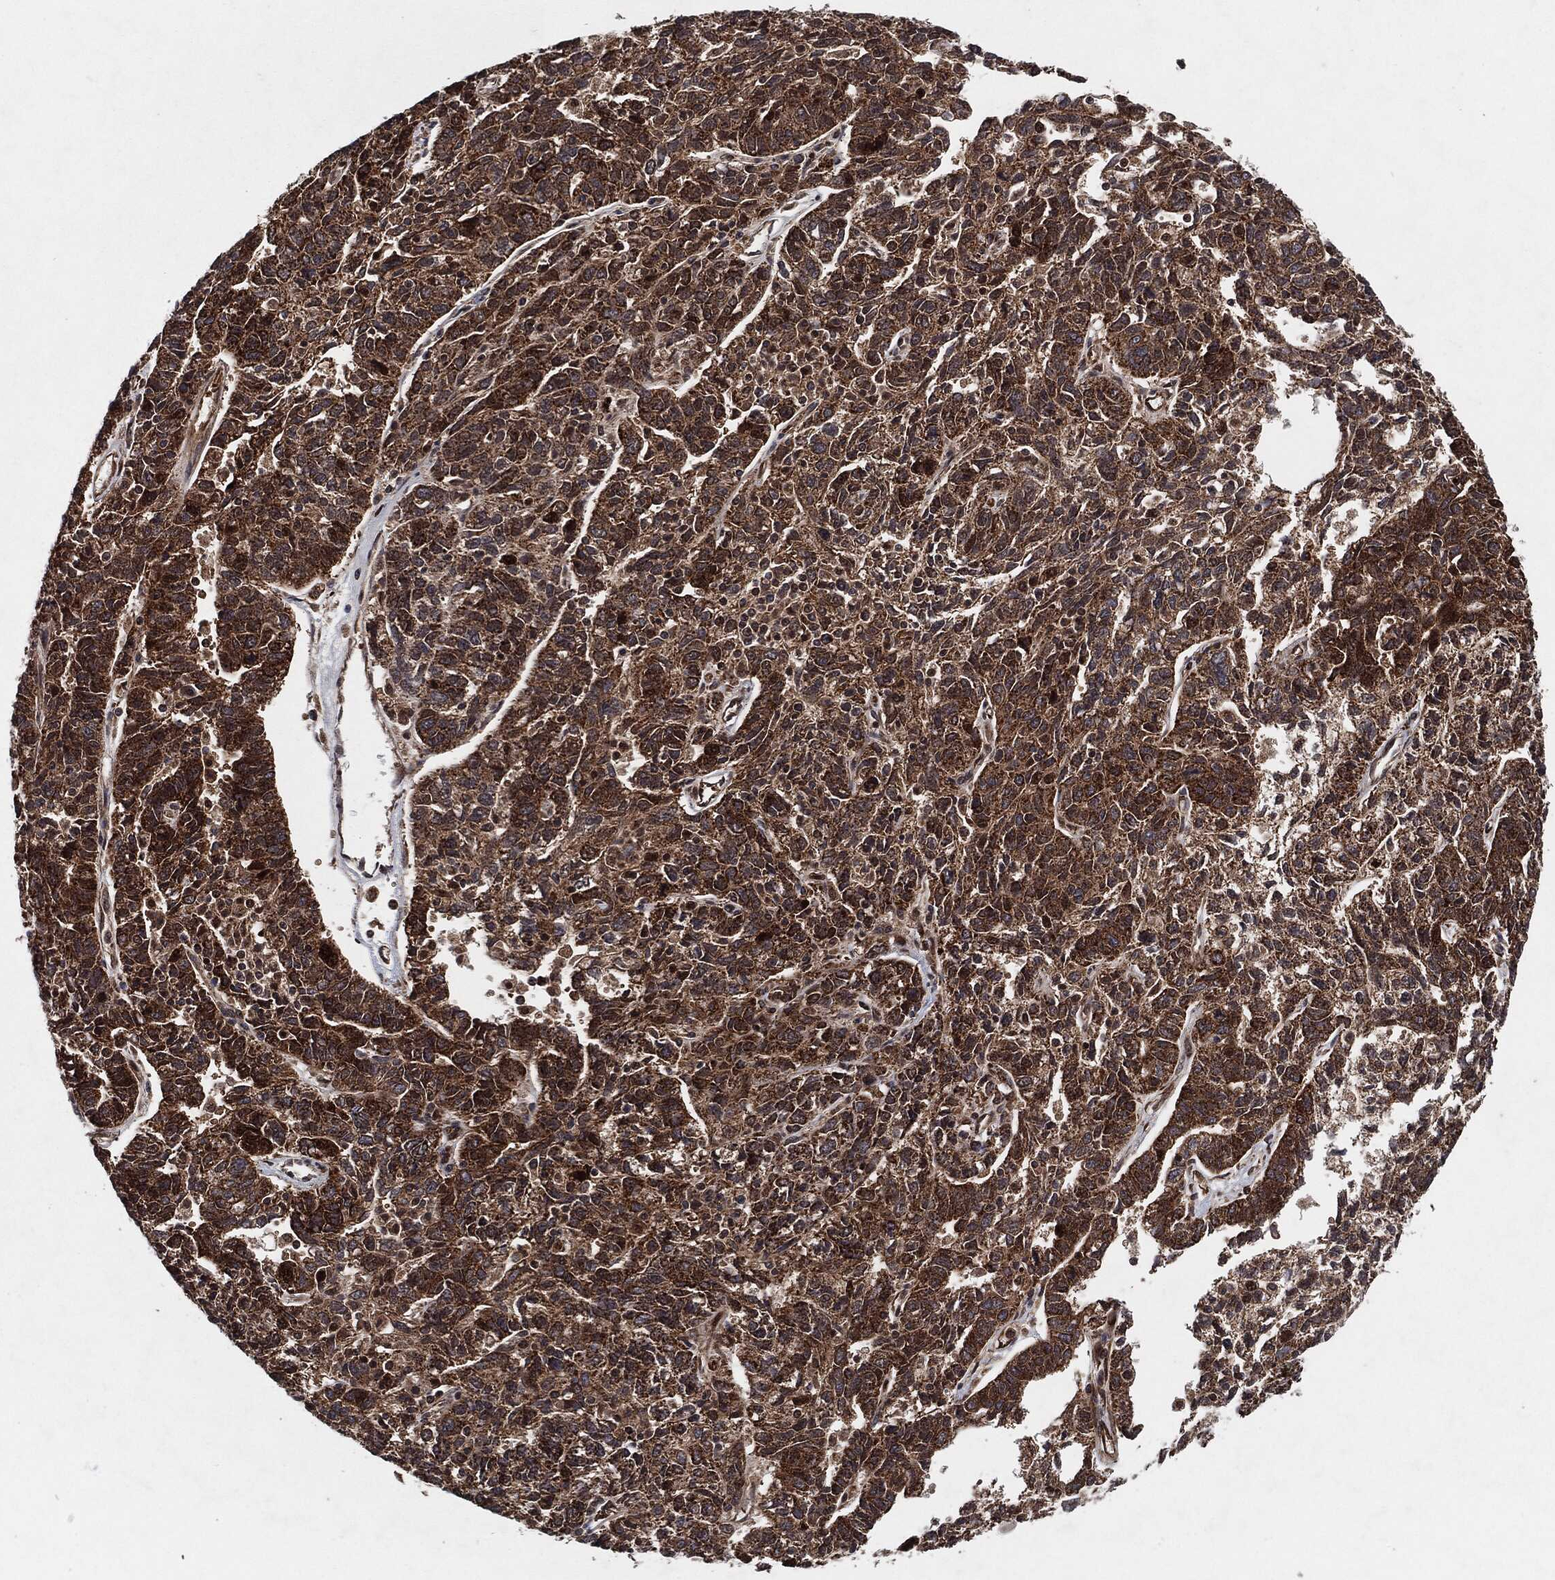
{"staining": {"intensity": "strong", "quantity": ">75%", "location": "cytoplasmic/membranous"}, "tissue": "ovarian cancer", "cell_type": "Tumor cells", "image_type": "cancer", "snomed": [{"axis": "morphology", "description": "Cystadenocarcinoma, serous, NOS"}, {"axis": "topography", "description": "Ovary"}], "caption": "The immunohistochemical stain labels strong cytoplasmic/membranous staining in tumor cells of ovarian serous cystadenocarcinoma tissue.", "gene": "BCAR1", "patient": {"sex": "female", "age": 71}}